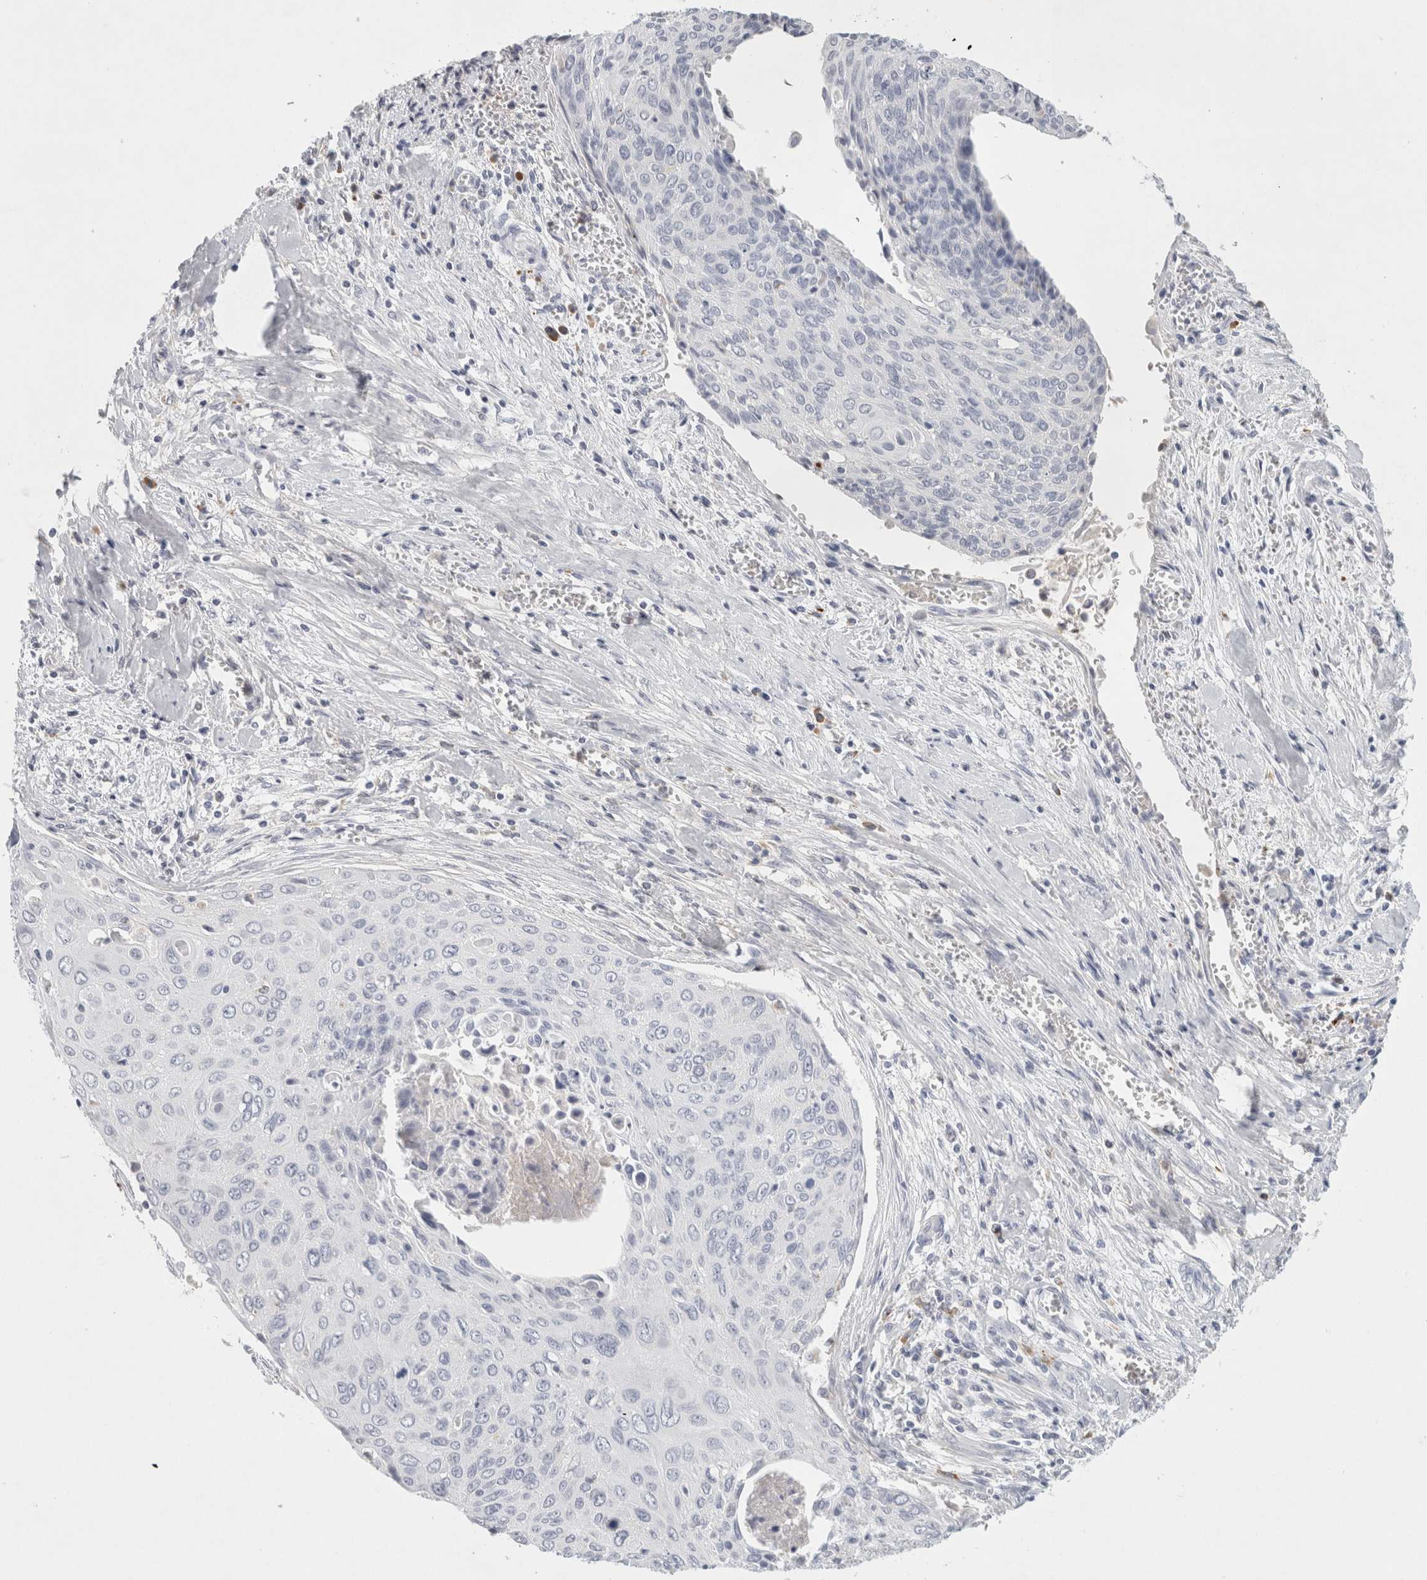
{"staining": {"intensity": "negative", "quantity": "none", "location": "none"}, "tissue": "cervical cancer", "cell_type": "Tumor cells", "image_type": "cancer", "snomed": [{"axis": "morphology", "description": "Squamous cell carcinoma, NOS"}, {"axis": "topography", "description": "Cervix"}], "caption": "This histopathology image is of cervical cancer stained with immunohistochemistry (IHC) to label a protein in brown with the nuclei are counter-stained blue. There is no expression in tumor cells. (Stains: DAB (3,3'-diaminobenzidine) immunohistochemistry with hematoxylin counter stain, Microscopy: brightfield microscopy at high magnification).", "gene": "FGL2", "patient": {"sex": "female", "age": 55}}